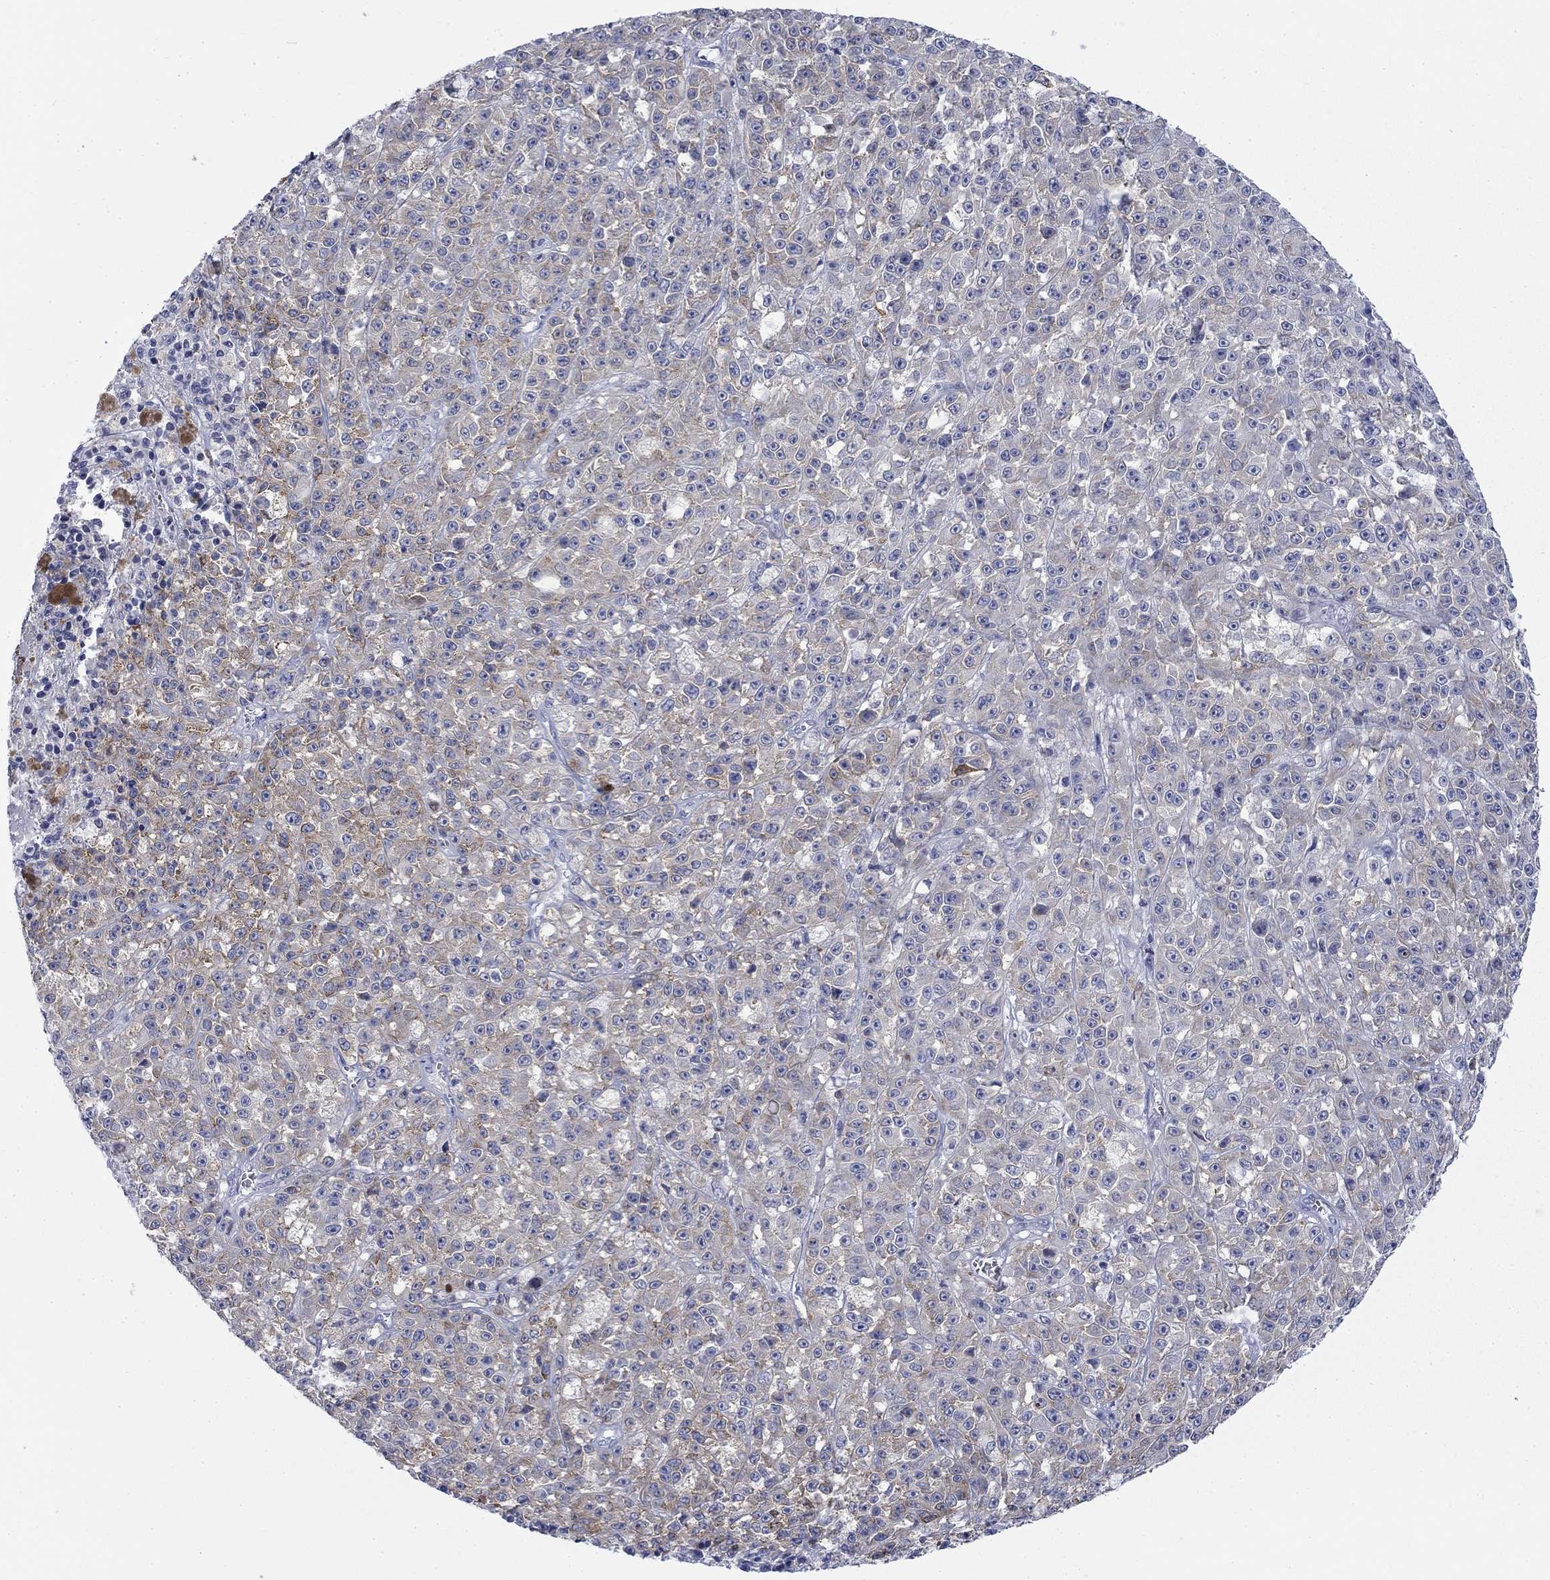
{"staining": {"intensity": "weak", "quantity": "25%-75%", "location": "cytoplasmic/membranous"}, "tissue": "melanoma", "cell_type": "Tumor cells", "image_type": "cancer", "snomed": [{"axis": "morphology", "description": "Malignant melanoma, NOS"}, {"axis": "topography", "description": "Skin"}], "caption": "Brown immunohistochemical staining in human melanoma displays weak cytoplasmic/membranous expression in approximately 25%-75% of tumor cells.", "gene": "IGF2BP3", "patient": {"sex": "female", "age": 58}}